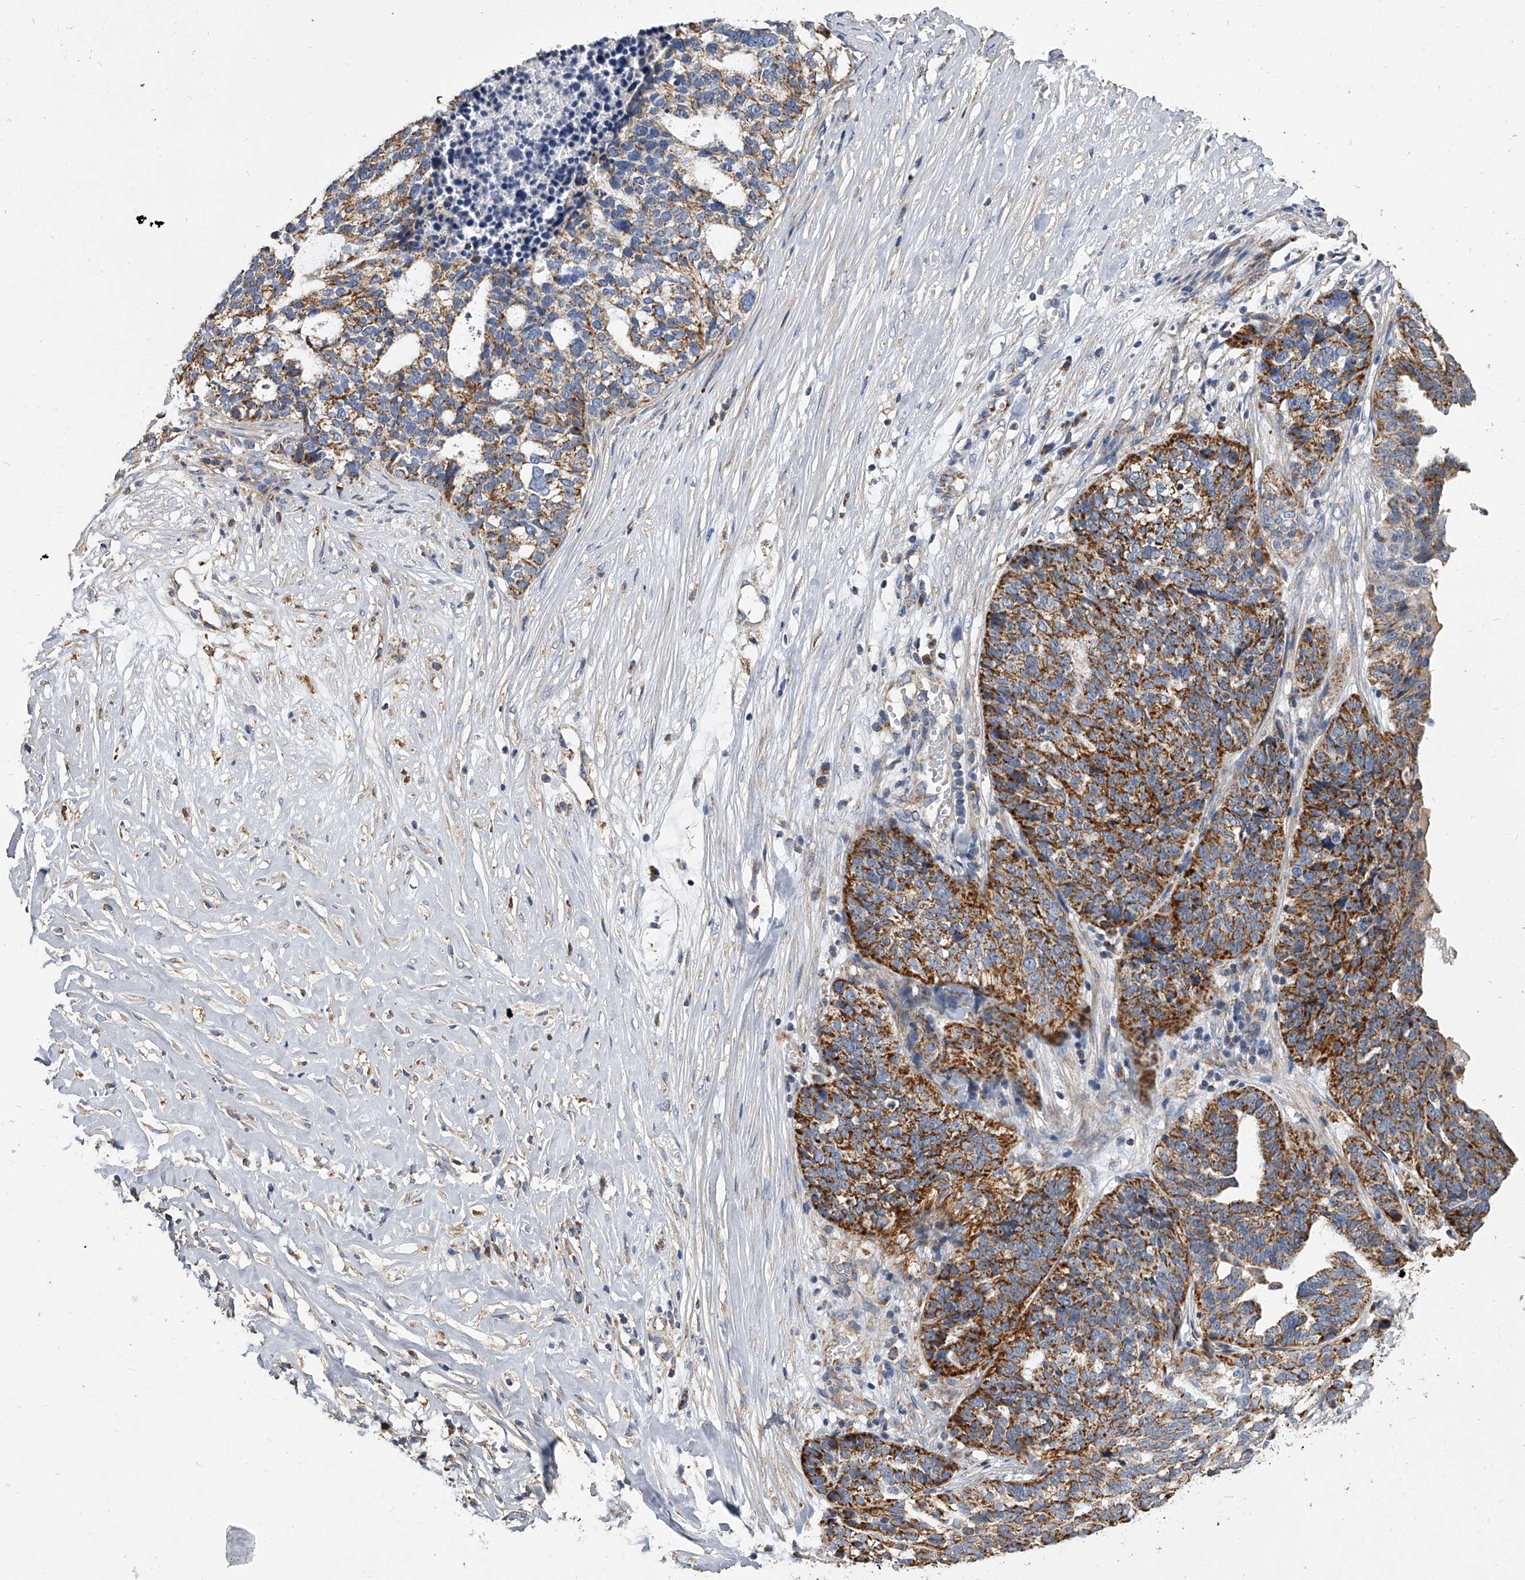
{"staining": {"intensity": "strong", "quantity": ">75%", "location": "cytoplasmic/membranous"}, "tissue": "ovarian cancer", "cell_type": "Tumor cells", "image_type": "cancer", "snomed": [{"axis": "morphology", "description": "Cystadenocarcinoma, serous, NOS"}, {"axis": "topography", "description": "Ovary"}], "caption": "Ovarian serous cystadenocarcinoma stained for a protein (brown) reveals strong cytoplasmic/membranous positive expression in approximately >75% of tumor cells.", "gene": "MRPL28", "patient": {"sex": "female", "age": 59}}